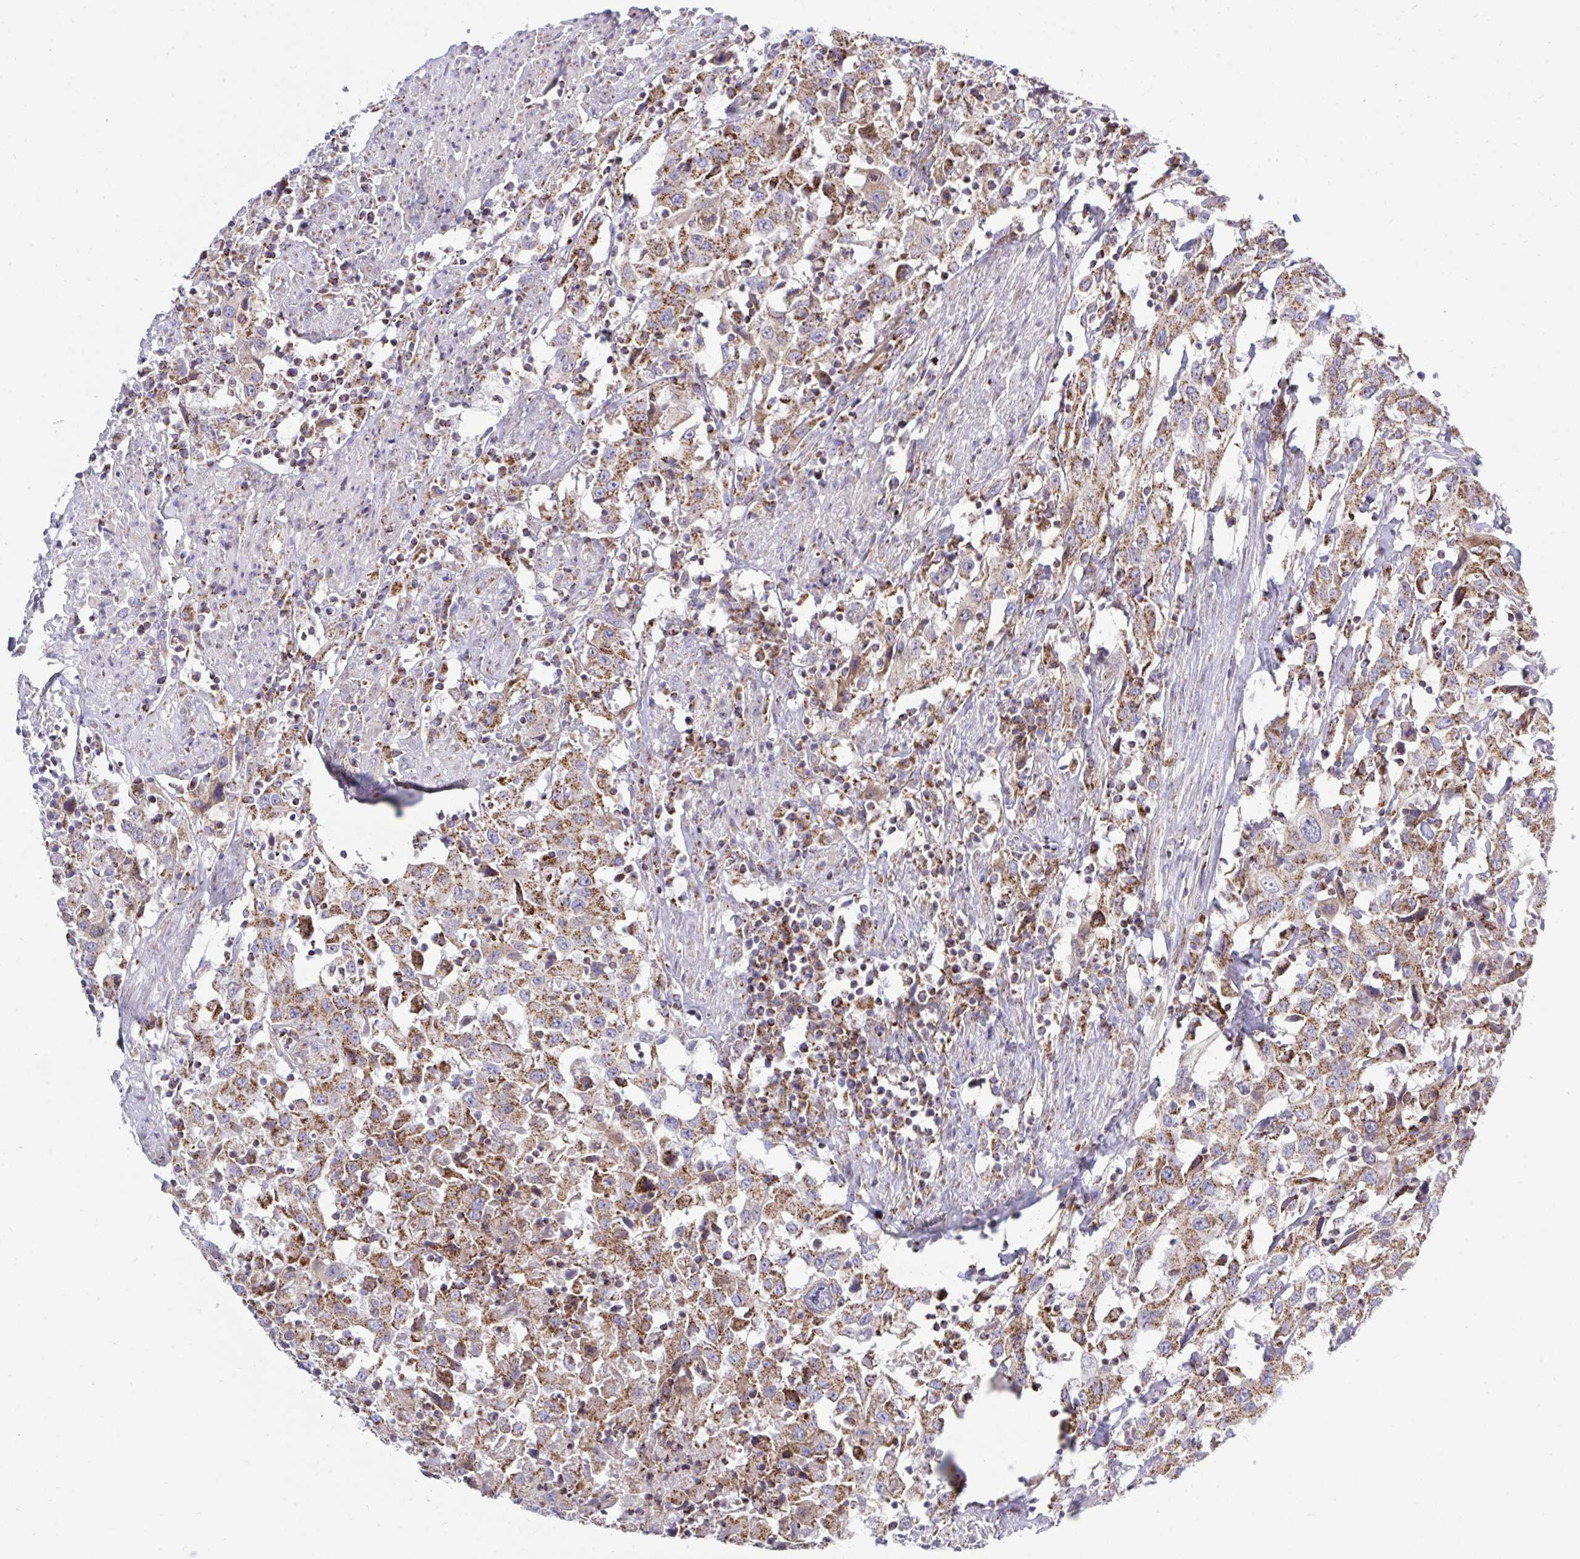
{"staining": {"intensity": "moderate", "quantity": ">75%", "location": "cytoplasmic/membranous"}, "tissue": "urothelial cancer", "cell_type": "Tumor cells", "image_type": "cancer", "snomed": [{"axis": "morphology", "description": "Urothelial carcinoma, High grade"}, {"axis": "topography", "description": "Urinary bladder"}], "caption": "This image displays immunohistochemistry (IHC) staining of human urothelial cancer, with medium moderate cytoplasmic/membranous positivity in about >75% of tumor cells.", "gene": "HSPE1", "patient": {"sex": "male", "age": 61}}